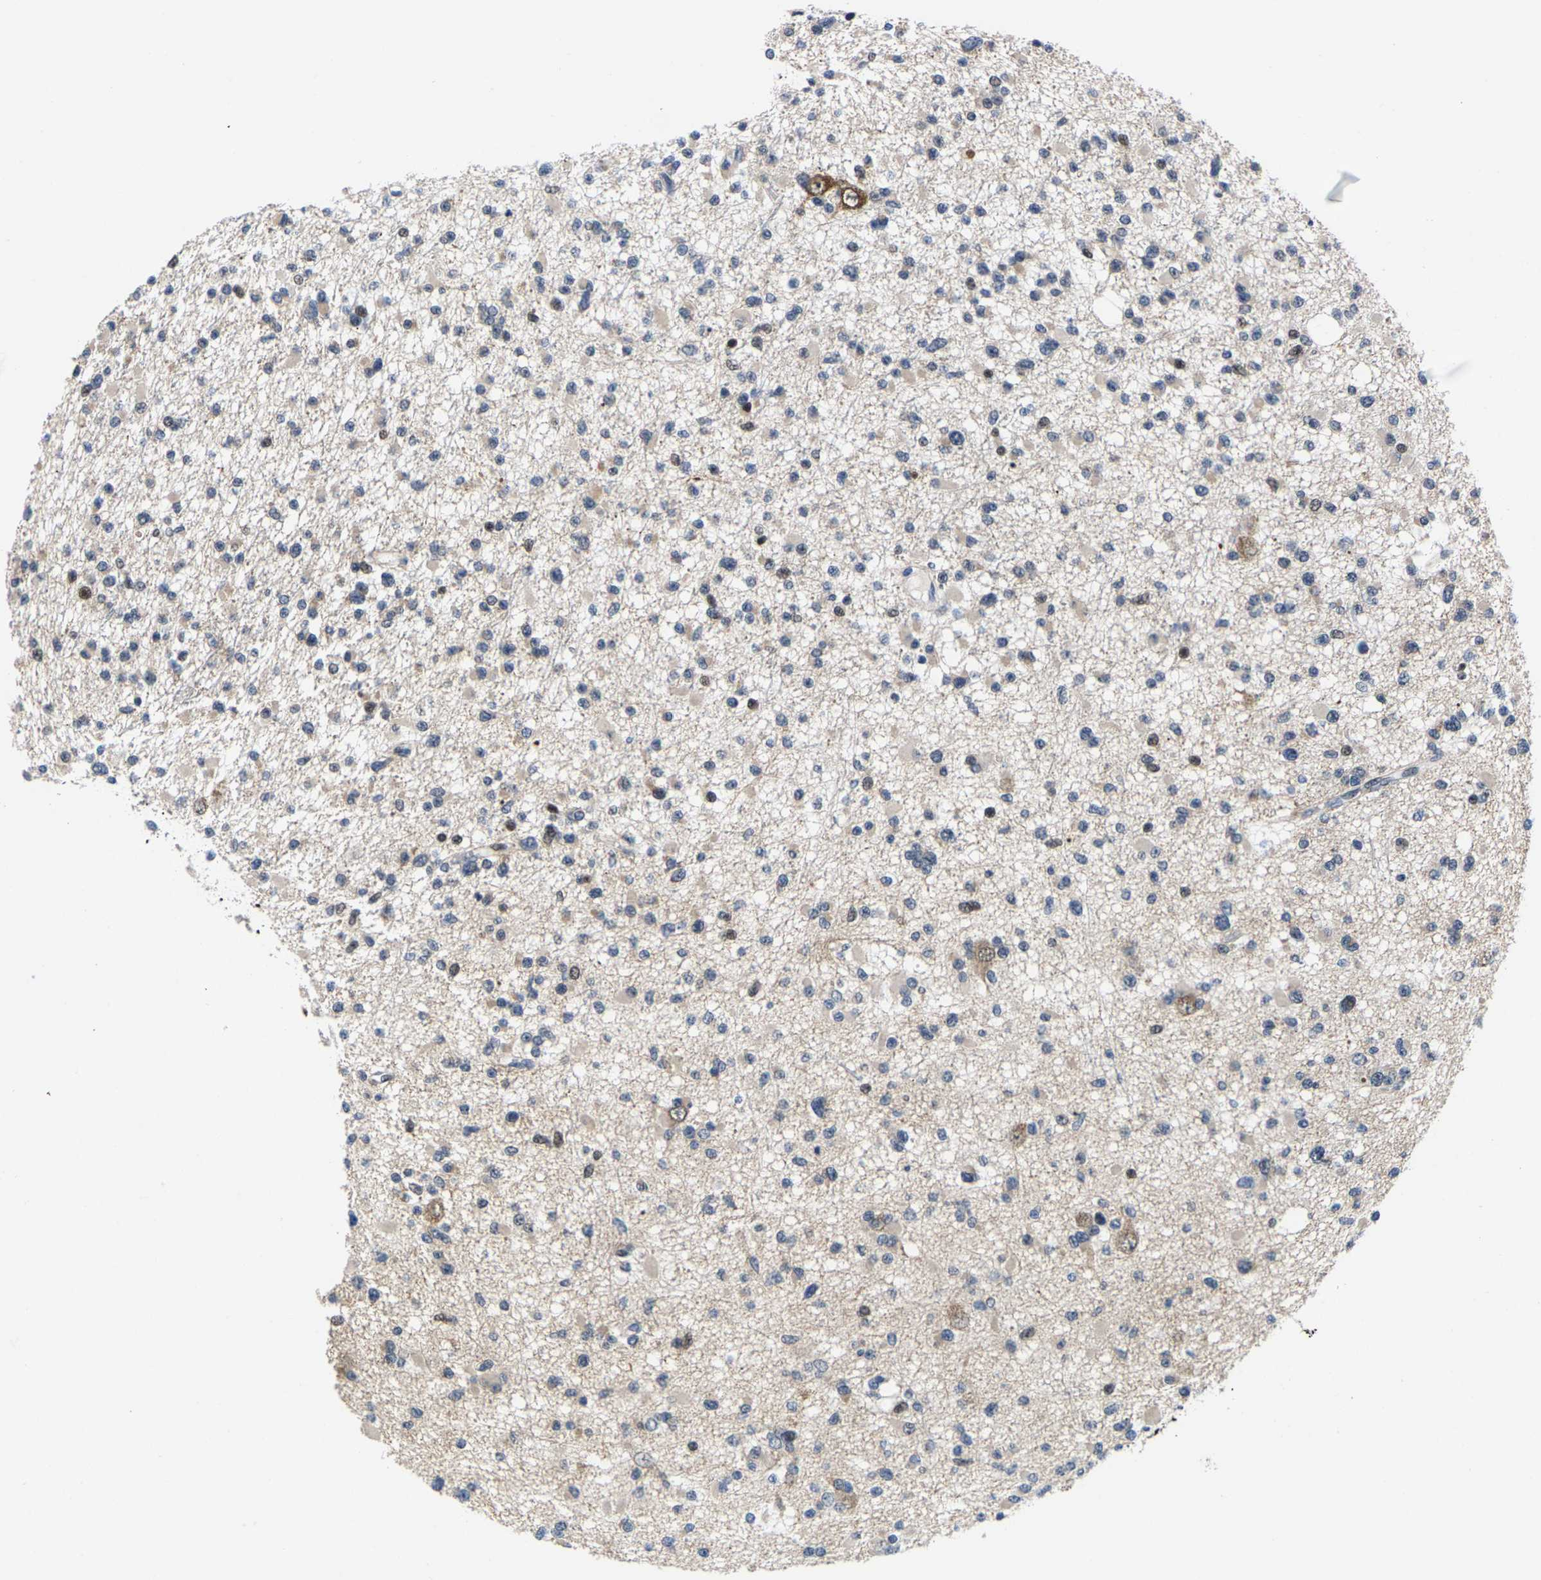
{"staining": {"intensity": "negative", "quantity": "none", "location": "none"}, "tissue": "glioma", "cell_type": "Tumor cells", "image_type": "cancer", "snomed": [{"axis": "morphology", "description": "Glioma, malignant, Low grade"}, {"axis": "topography", "description": "Brain"}], "caption": "This is a image of IHC staining of glioma, which shows no expression in tumor cells.", "gene": "GTPBP10", "patient": {"sex": "female", "age": 22}}